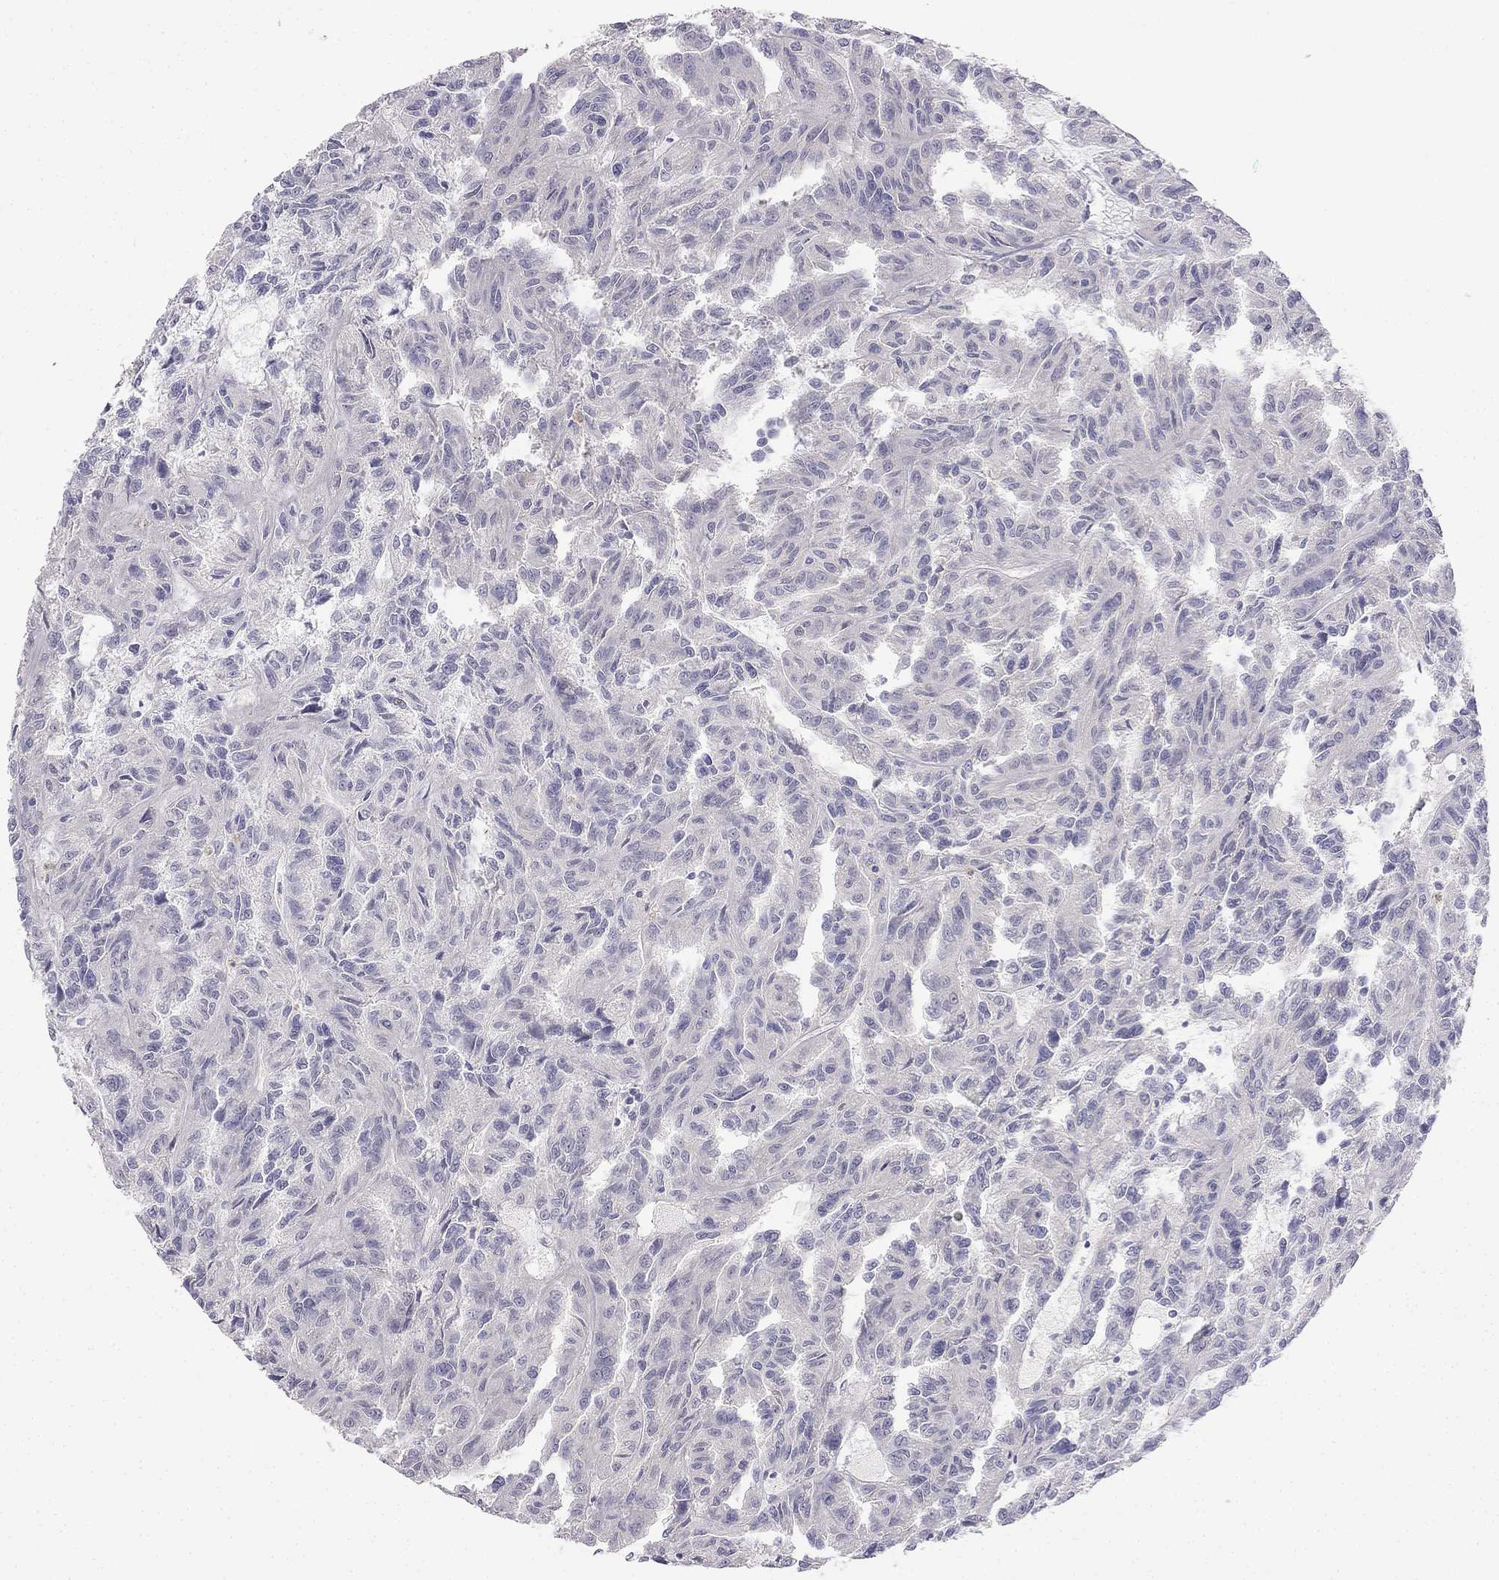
{"staining": {"intensity": "negative", "quantity": "none", "location": "none"}, "tissue": "renal cancer", "cell_type": "Tumor cells", "image_type": "cancer", "snomed": [{"axis": "morphology", "description": "Adenocarcinoma, NOS"}, {"axis": "topography", "description": "Kidney"}], "caption": "Tumor cells show no significant protein staining in renal cancer (adenocarcinoma).", "gene": "C16orf89", "patient": {"sex": "male", "age": 79}}